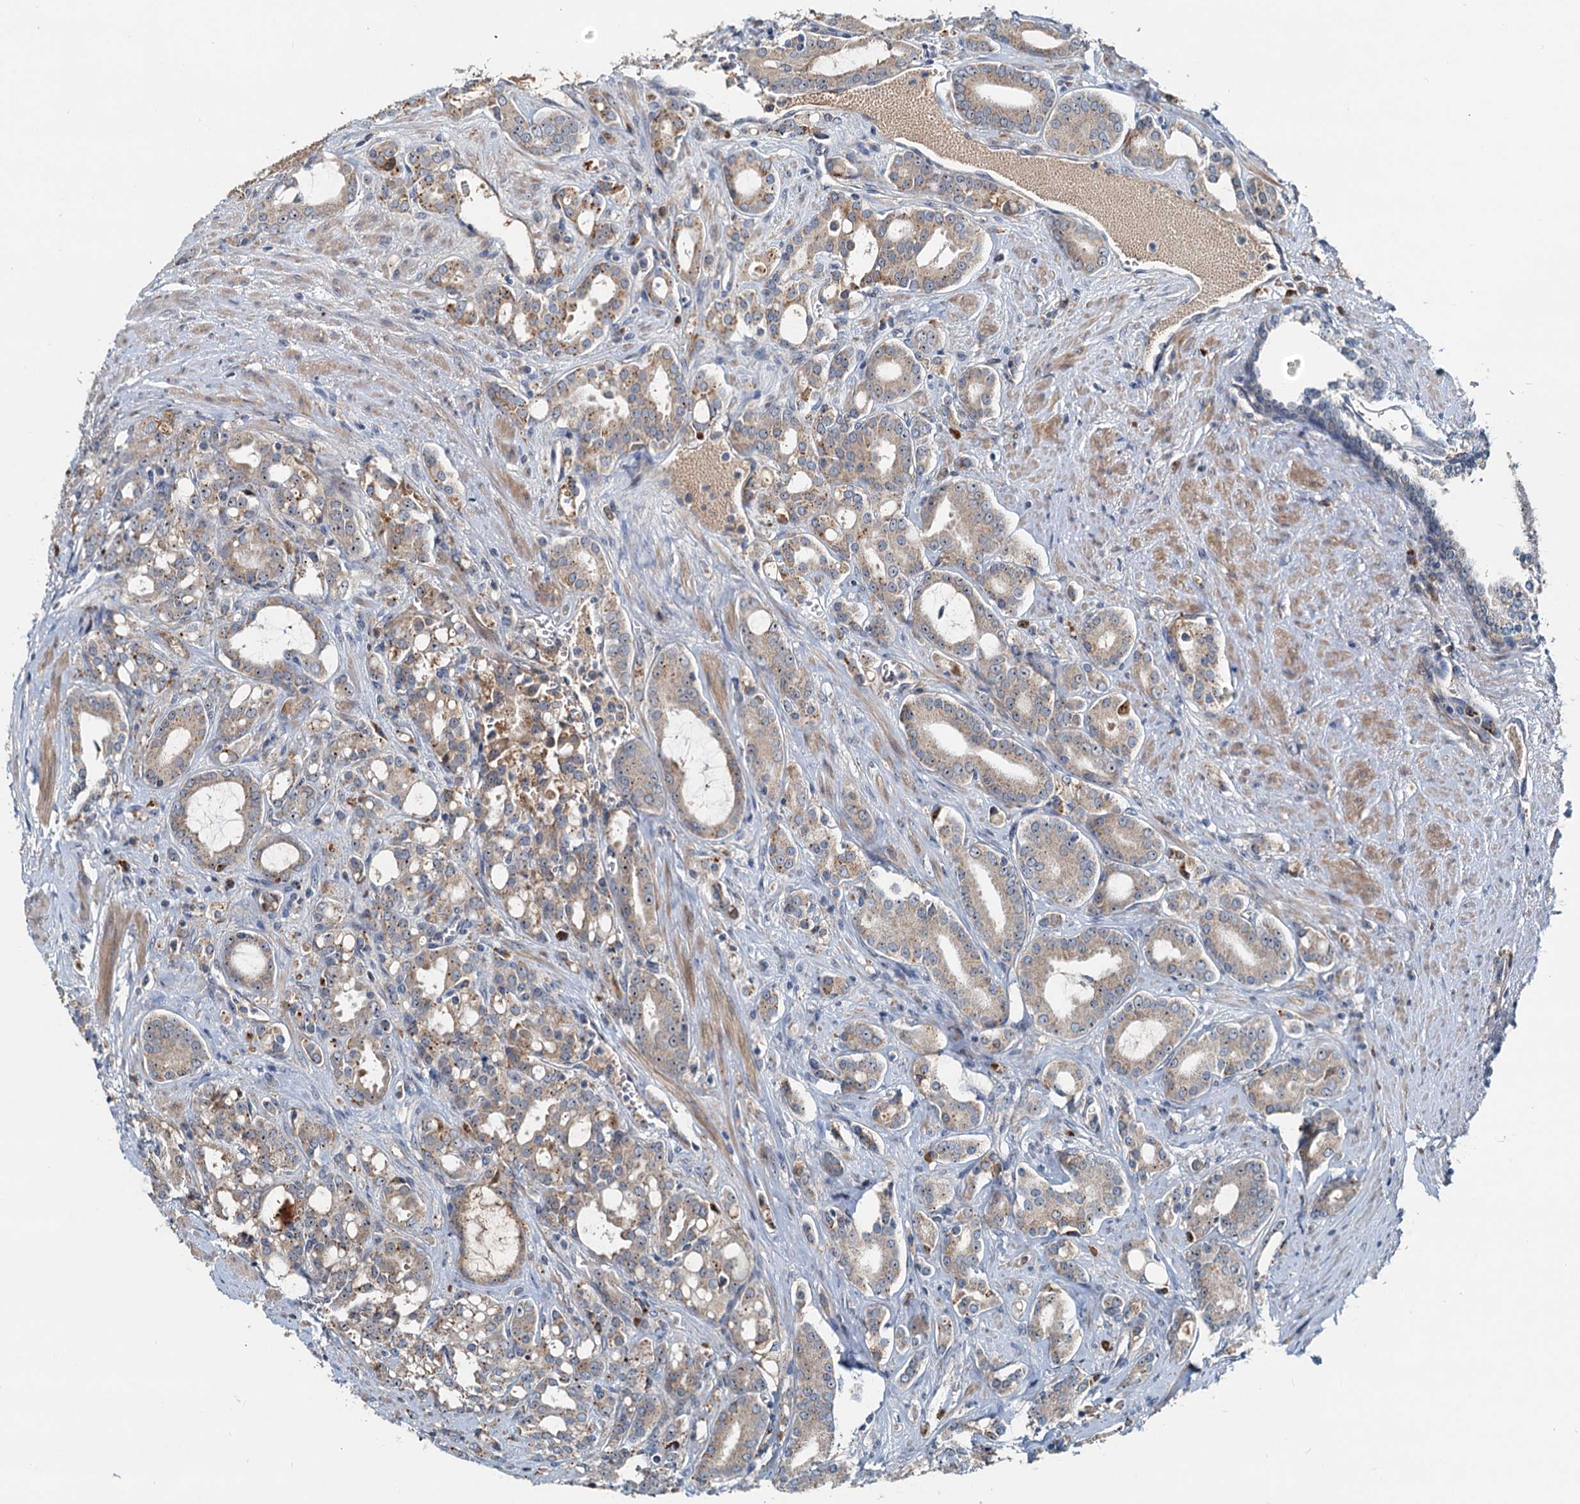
{"staining": {"intensity": "weak", "quantity": "<25%", "location": "cytoplasmic/membranous"}, "tissue": "prostate cancer", "cell_type": "Tumor cells", "image_type": "cancer", "snomed": [{"axis": "morphology", "description": "Adenocarcinoma, High grade"}, {"axis": "topography", "description": "Prostate"}], "caption": "A photomicrograph of human adenocarcinoma (high-grade) (prostate) is negative for staining in tumor cells. (IHC, brightfield microscopy, high magnification).", "gene": "RGS7BP", "patient": {"sex": "male", "age": 72}}